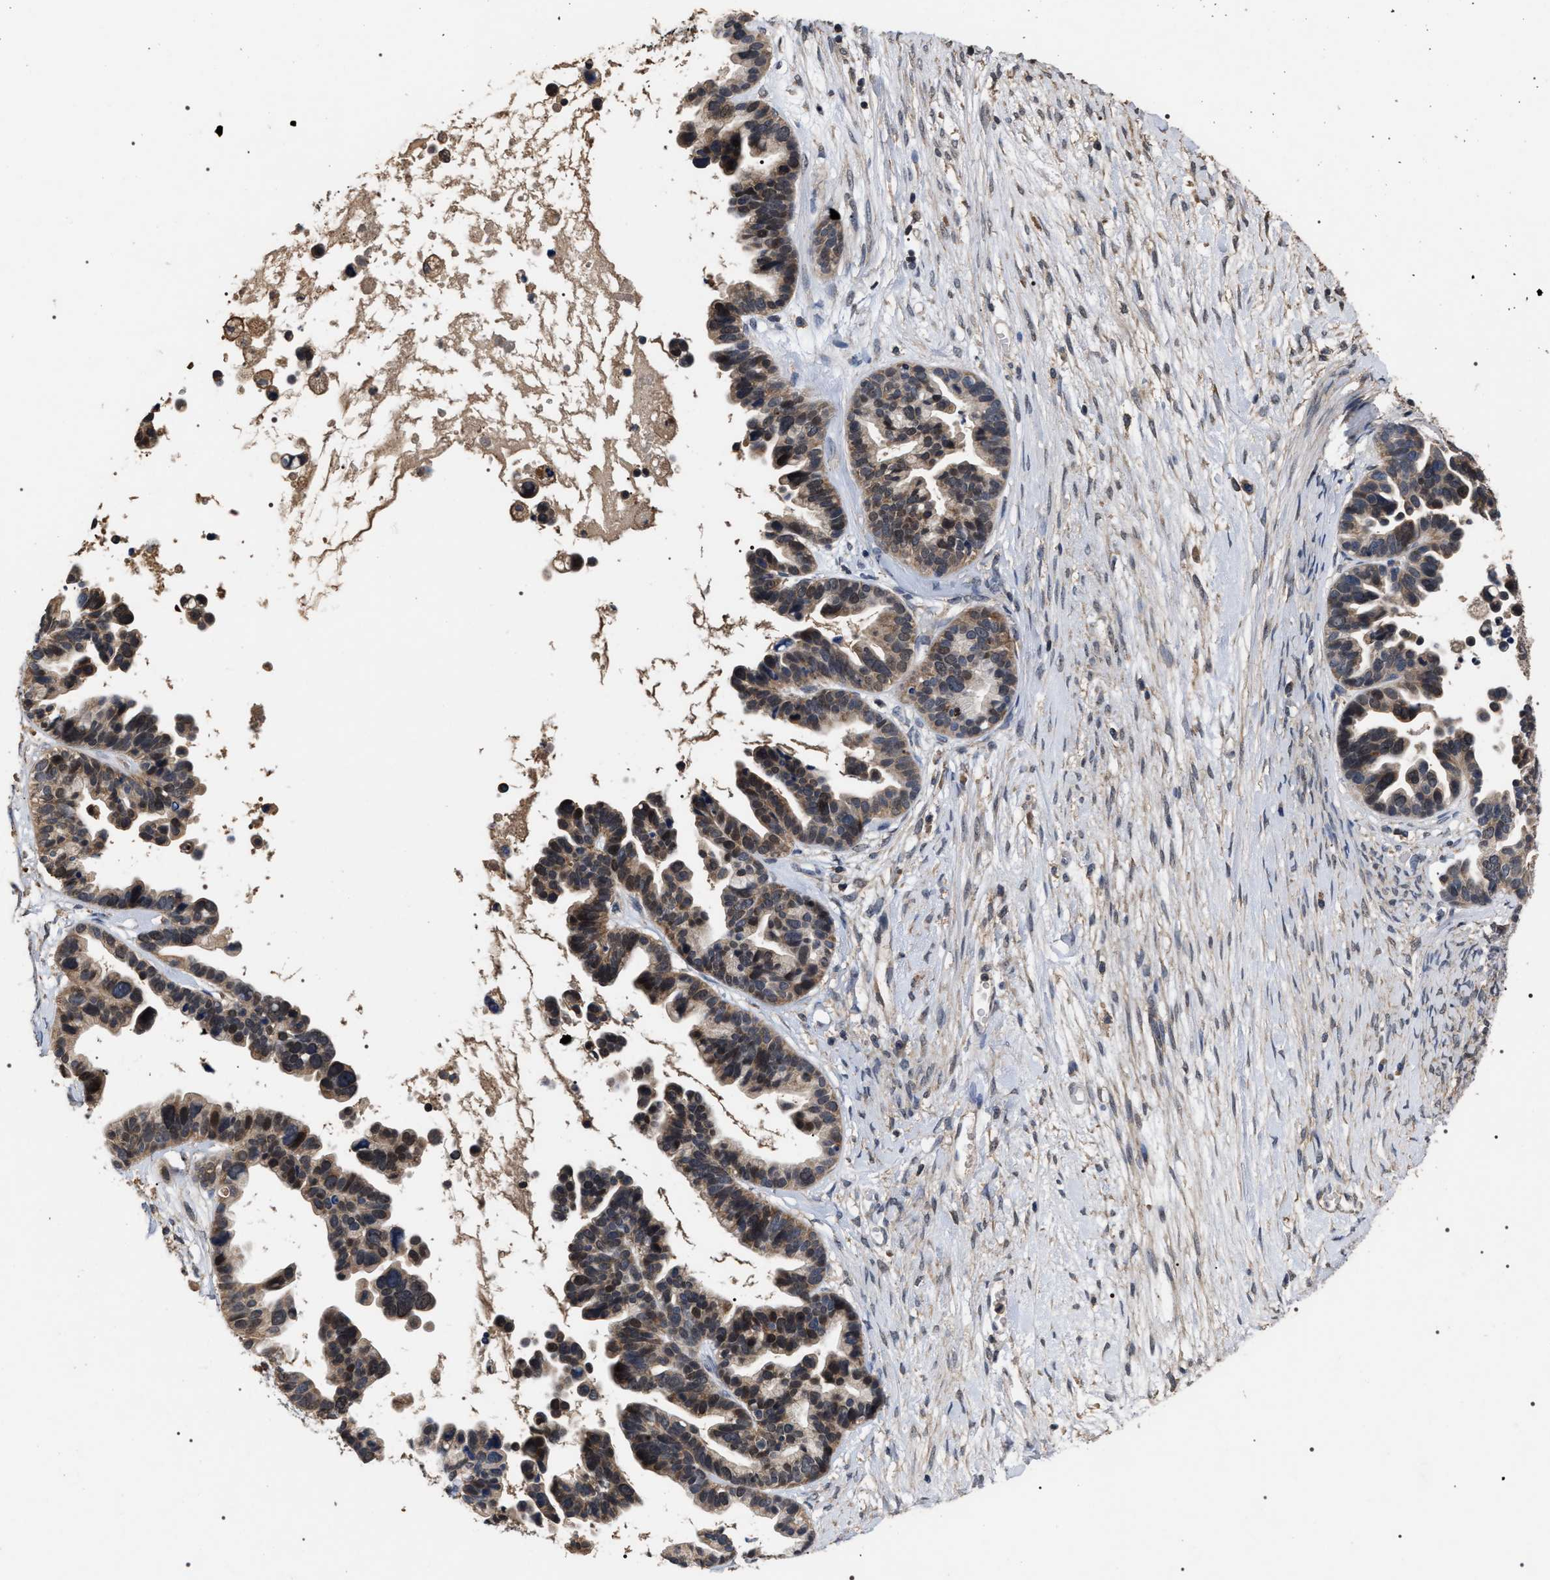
{"staining": {"intensity": "weak", "quantity": ">75%", "location": "cytoplasmic/membranous"}, "tissue": "ovarian cancer", "cell_type": "Tumor cells", "image_type": "cancer", "snomed": [{"axis": "morphology", "description": "Cystadenocarcinoma, serous, NOS"}, {"axis": "topography", "description": "Ovary"}], "caption": "IHC (DAB (3,3'-diaminobenzidine)) staining of serous cystadenocarcinoma (ovarian) demonstrates weak cytoplasmic/membranous protein positivity in approximately >75% of tumor cells.", "gene": "UPF3A", "patient": {"sex": "female", "age": 56}}